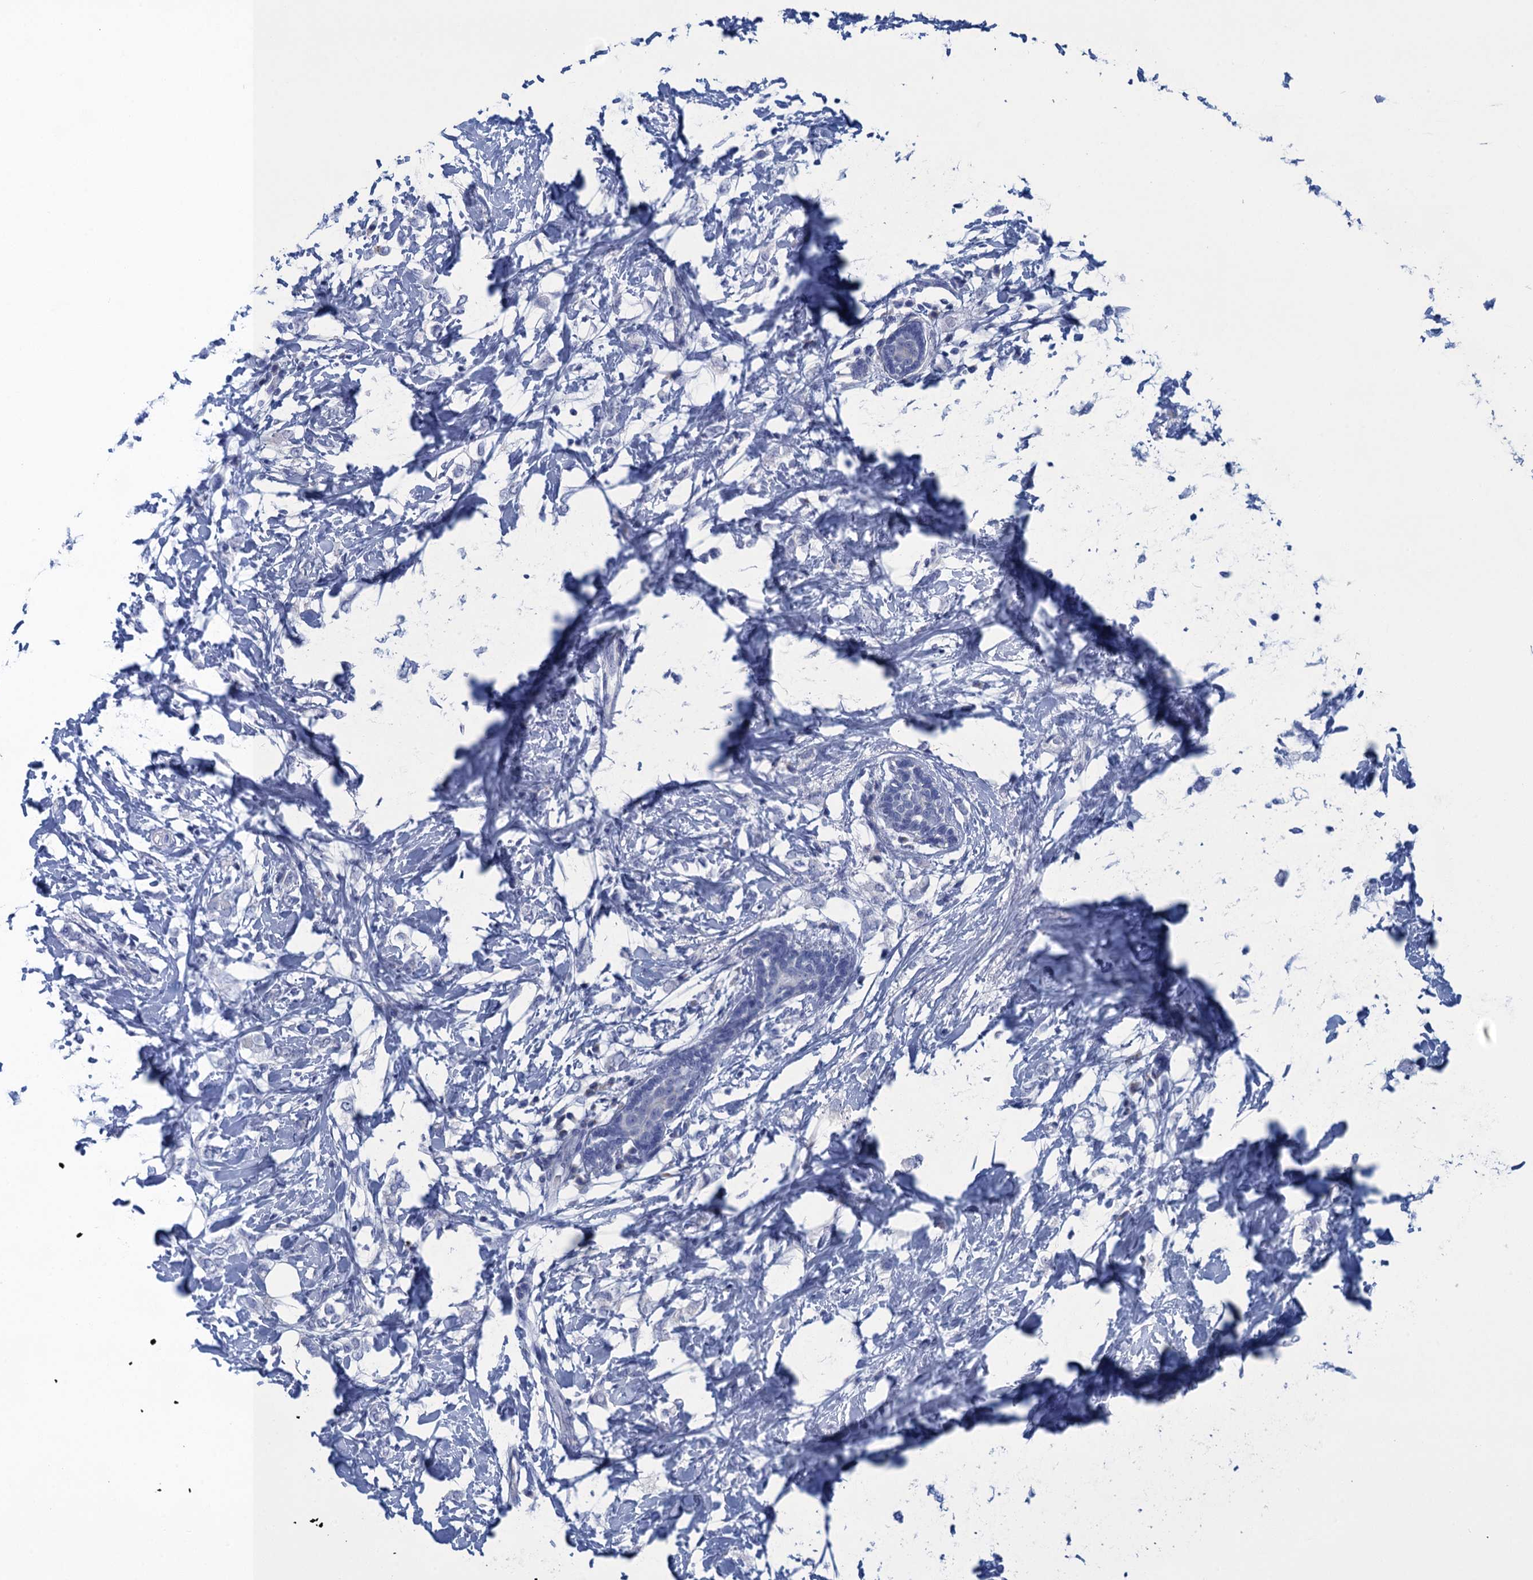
{"staining": {"intensity": "negative", "quantity": "none", "location": "none"}, "tissue": "breast cancer", "cell_type": "Tumor cells", "image_type": "cancer", "snomed": [{"axis": "morphology", "description": "Normal tissue, NOS"}, {"axis": "morphology", "description": "Lobular carcinoma"}, {"axis": "topography", "description": "Breast"}], "caption": "Breast cancer (lobular carcinoma) stained for a protein using IHC demonstrates no expression tumor cells.", "gene": "SCEL", "patient": {"sex": "female", "age": 47}}